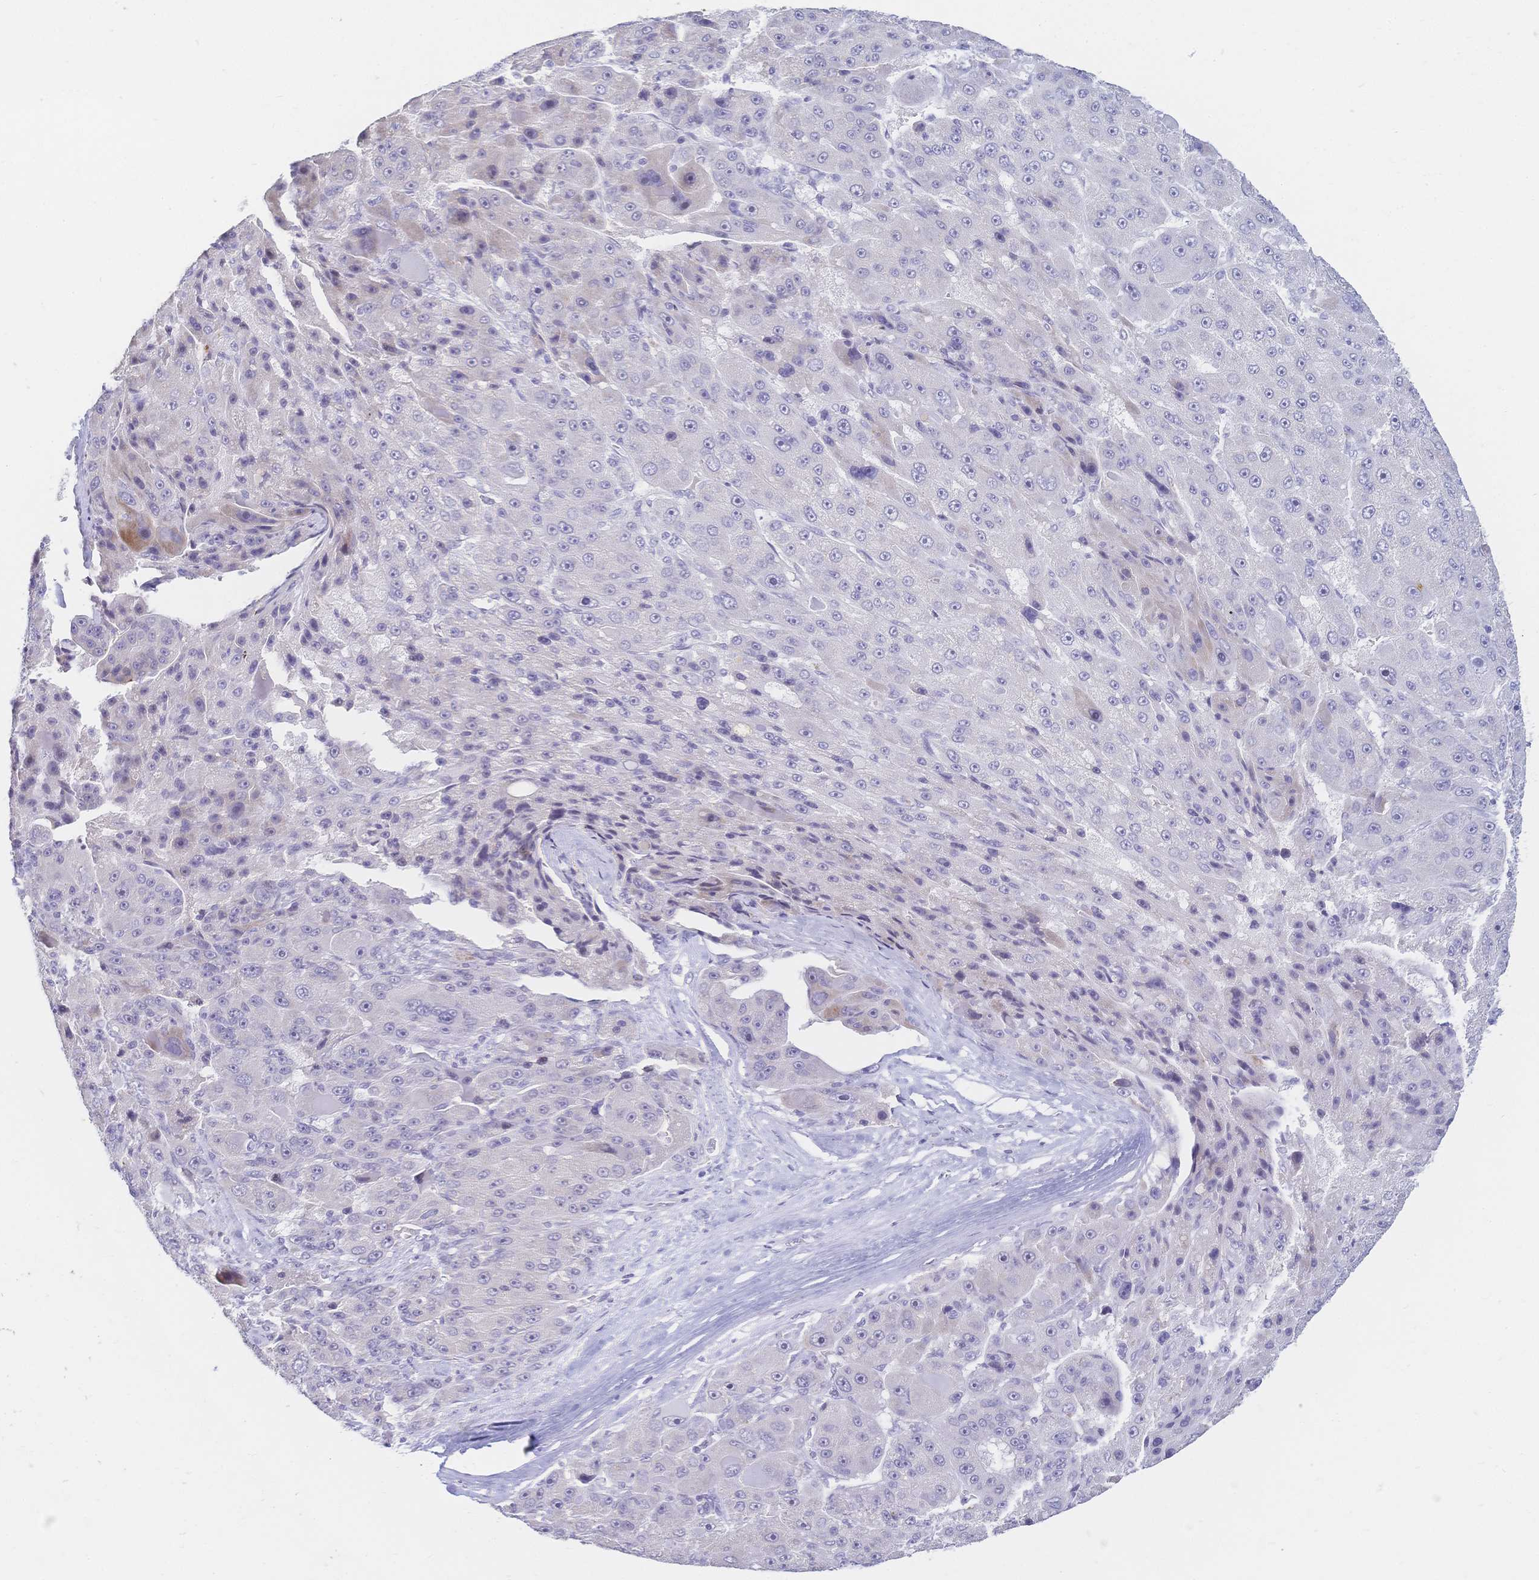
{"staining": {"intensity": "negative", "quantity": "none", "location": "none"}, "tissue": "liver cancer", "cell_type": "Tumor cells", "image_type": "cancer", "snomed": [{"axis": "morphology", "description": "Carcinoma, Hepatocellular, NOS"}, {"axis": "topography", "description": "Liver"}], "caption": "Tumor cells show no significant expression in liver hepatocellular carcinoma.", "gene": "CR2", "patient": {"sex": "male", "age": 76}}